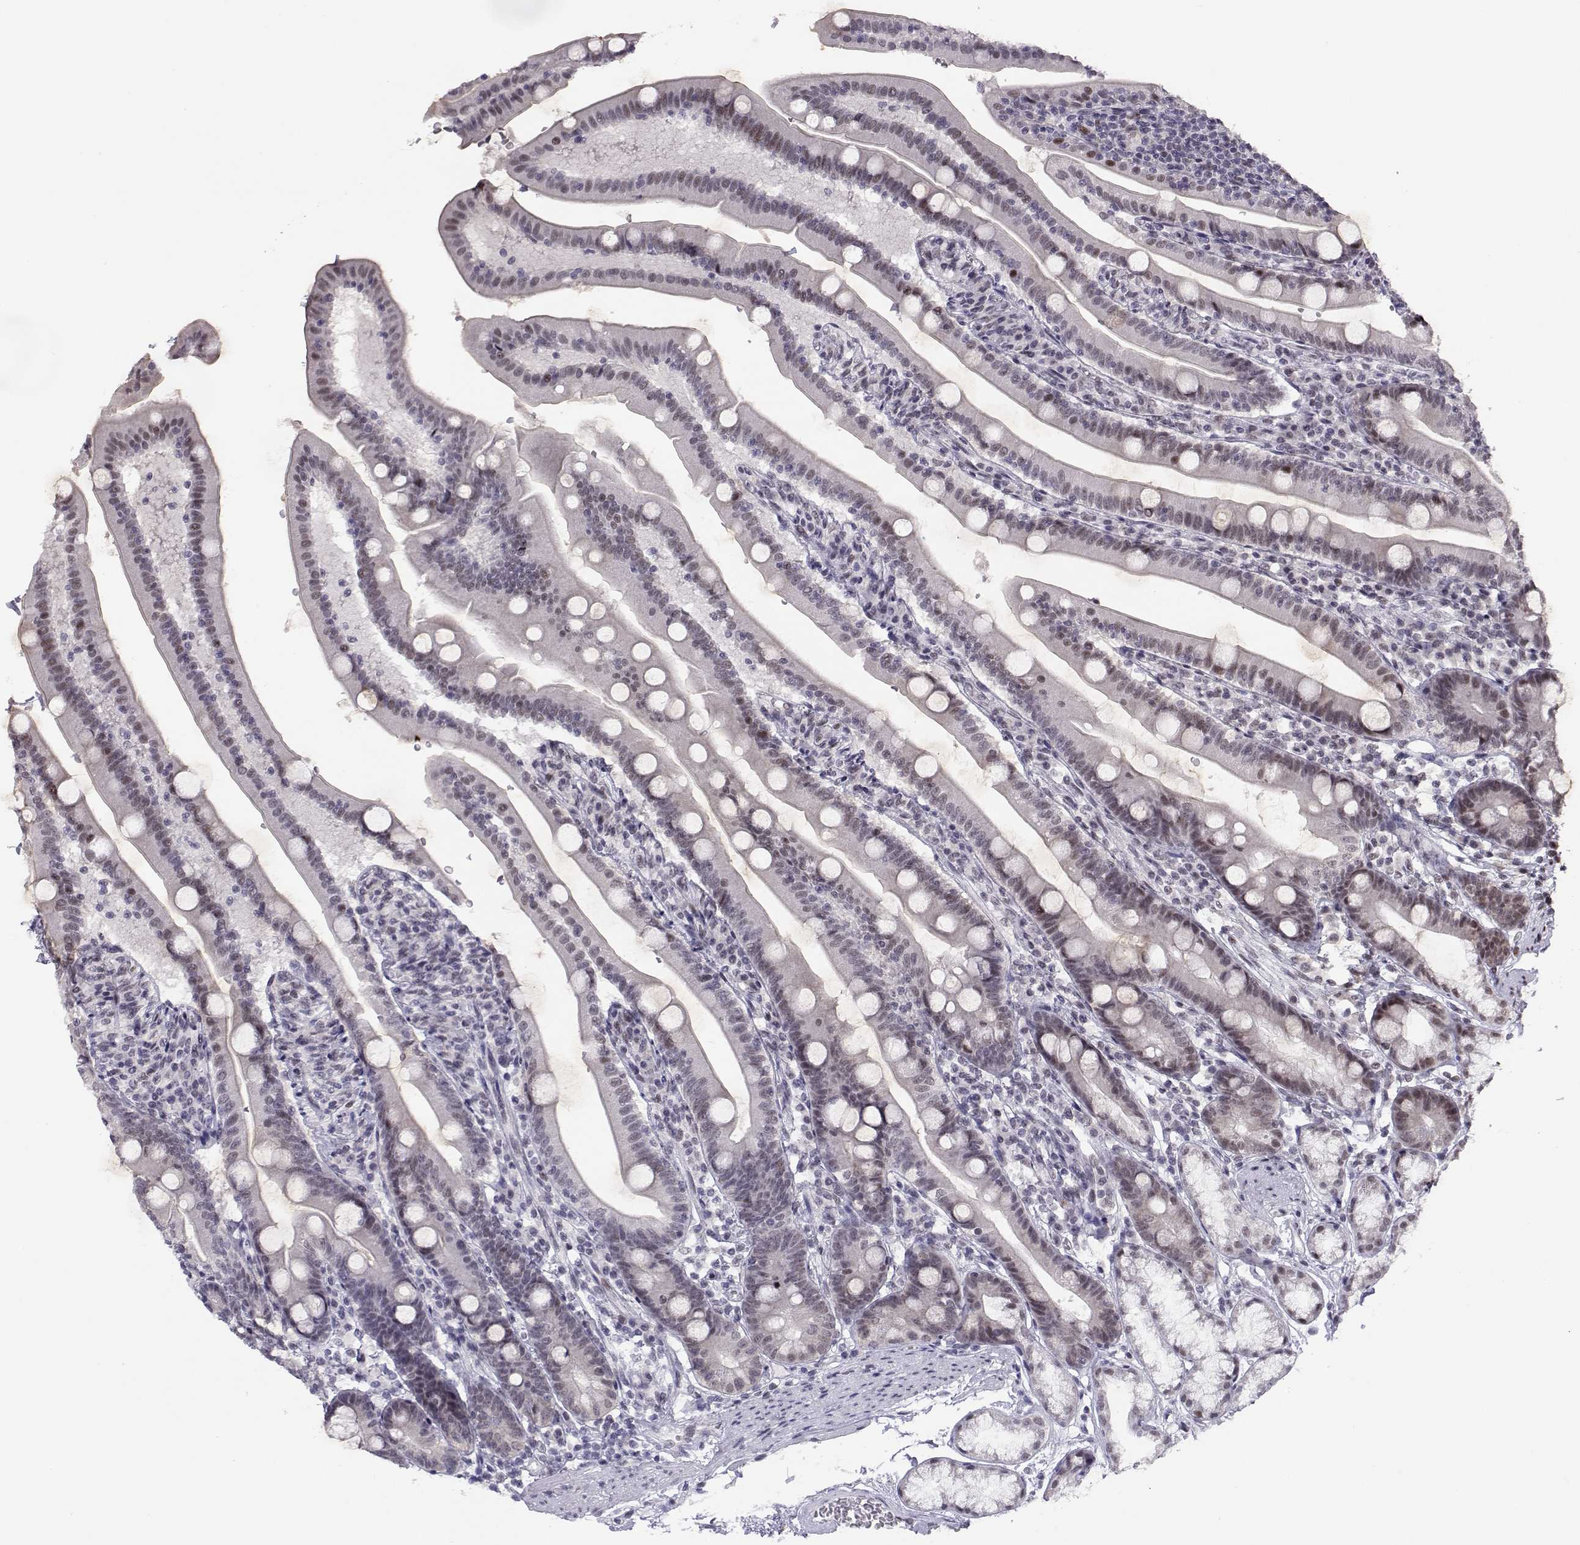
{"staining": {"intensity": "weak", "quantity": "25%-75%", "location": "nuclear"}, "tissue": "duodenum", "cell_type": "Glandular cells", "image_type": "normal", "snomed": [{"axis": "morphology", "description": "Normal tissue, NOS"}, {"axis": "topography", "description": "Duodenum"}], "caption": "Immunohistochemistry (IHC) (DAB) staining of unremarkable human duodenum reveals weak nuclear protein expression in about 25%-75% of glandular cells. Using DAB (3,3'-diaminobenzidine) (brown) and hematoxylin (blue) stains, captured at high magnification using brightfield microscopy.", "gene": "SIX6", "patient": {"sex": "female", "age": 67}}